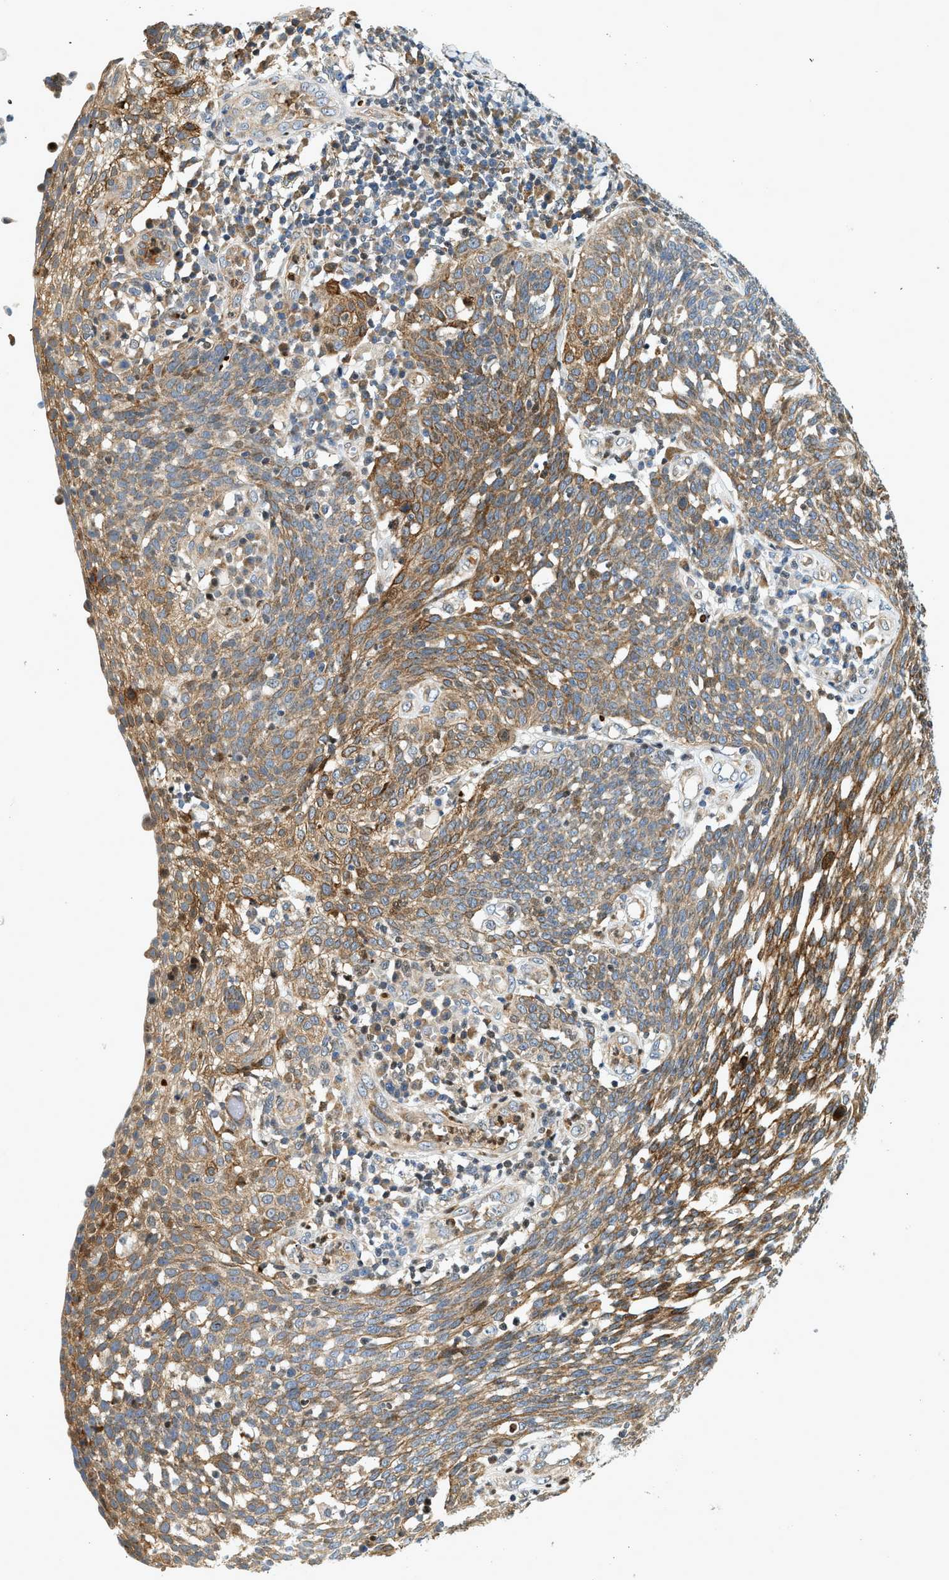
{"staining": {"intensity": "moderate", "quantity": ">75%", "location": "cytoplasmic/membranous"}, "tissue": "cervical cancer", "cell_type": "Tumor cells", "image_type": "cancer", "snomed": [{"axis": "morphology", "description": "Squamous cell carcinoma, NOS"}, {"axis": "topography", "description": "Cervix"}], "caption": "The photomicrograph demonstrates a brown stain indicating the presence of a protein in the cytoplasmic/membranous of tumor cells in cervical cancer.", "gene": "NRSN2", "patient": {"sex": "female", "age": 34}}